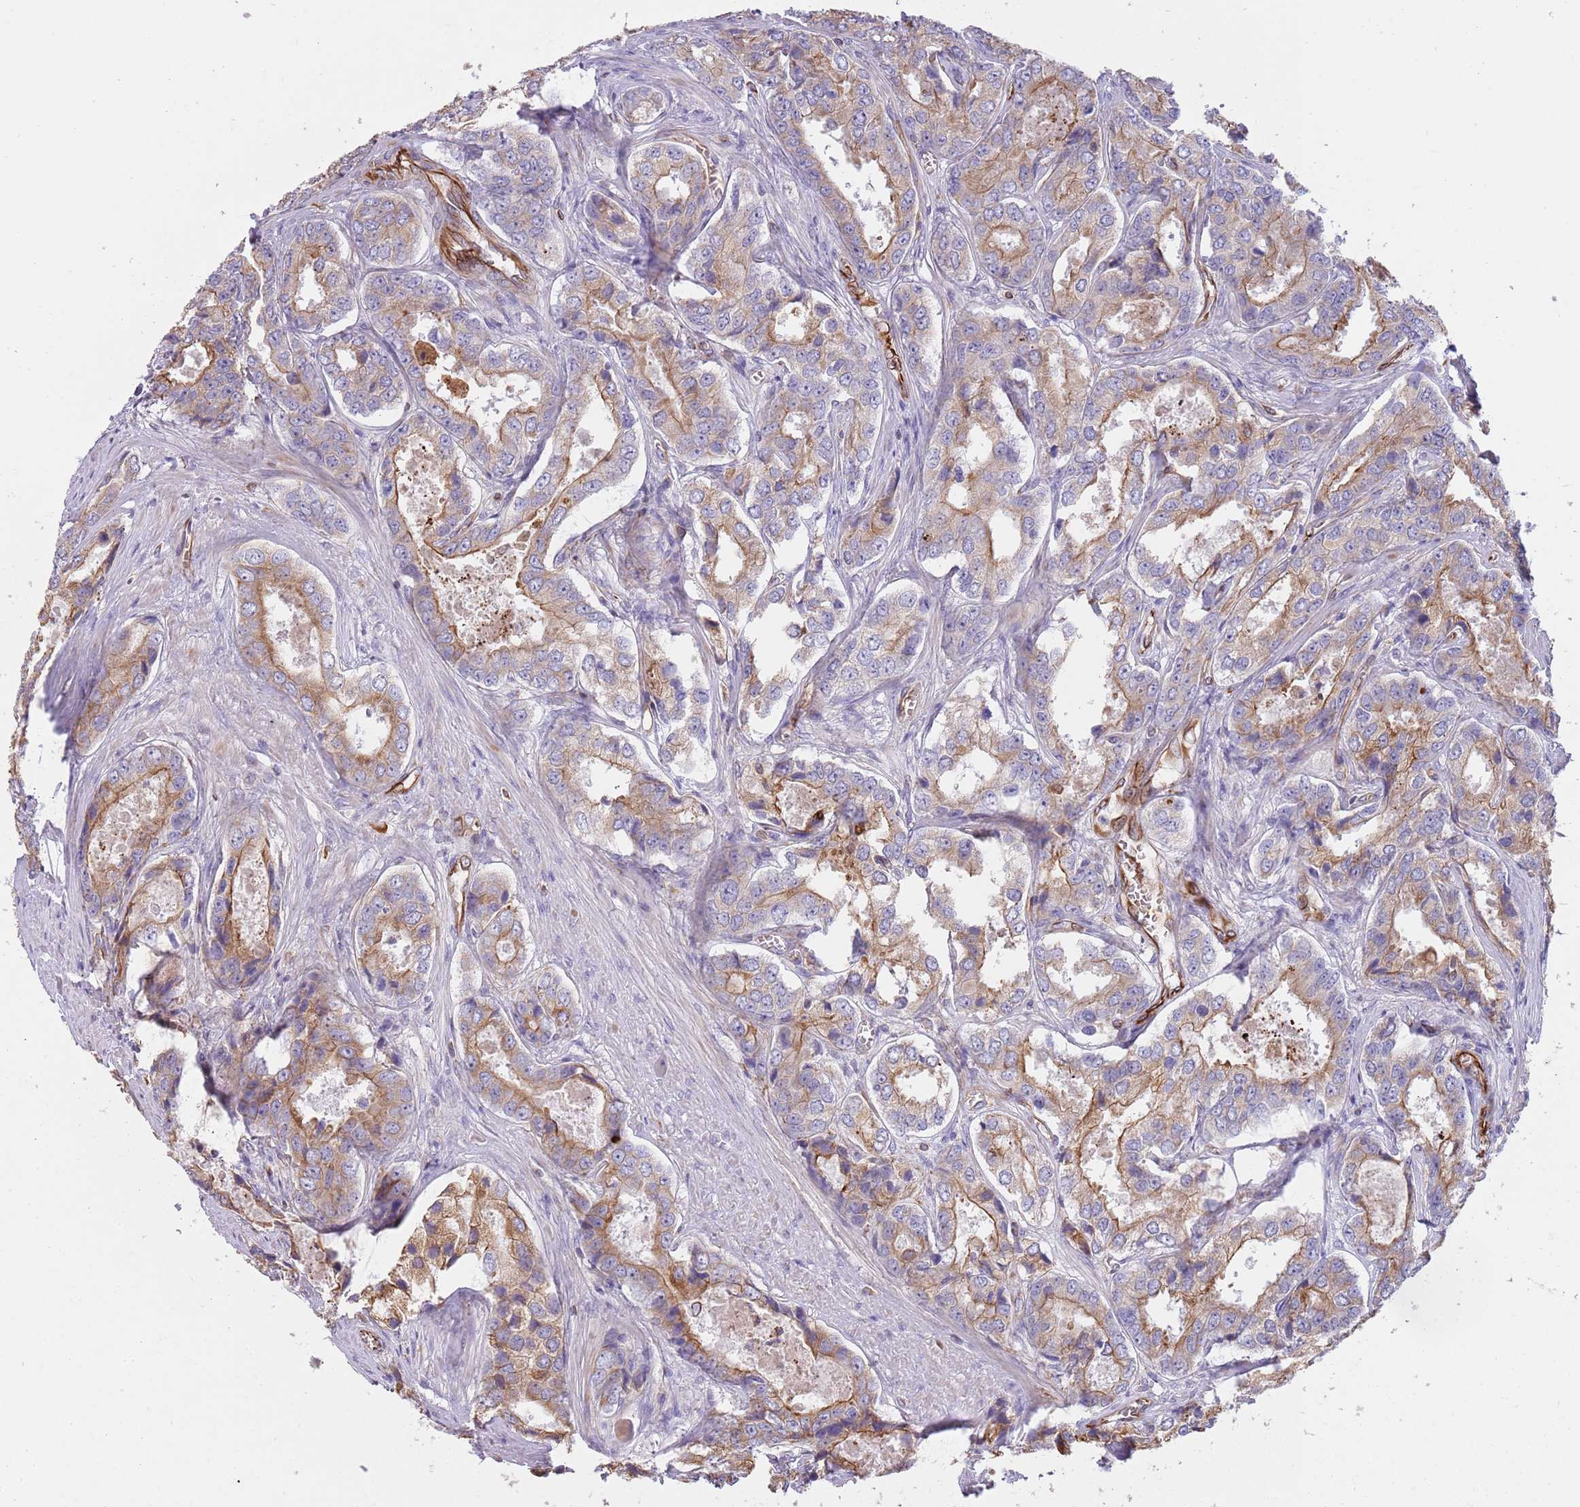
{"staining": {"intensity": "moderate", "quantity": "25%-75%", "location": "cytoplasmic/membranous"}, "tissue": "prostate cancer", "cell_type": "Tumor cells", "image_type": "cancer", "snomed": [{"axis": "morphology", "description": "Adenocarcinoma, Low grade"}, {"axis": "topography", "description": "Prostate"}], "caption": "DAB immunohistochemical staining of prostate cancer reveals moderate cytoplasmic/membranous protein staining in about 25%-75% of tumor cells.", "gene": "MOGAT1", "patient": {"sex": "male", "age": 68}}